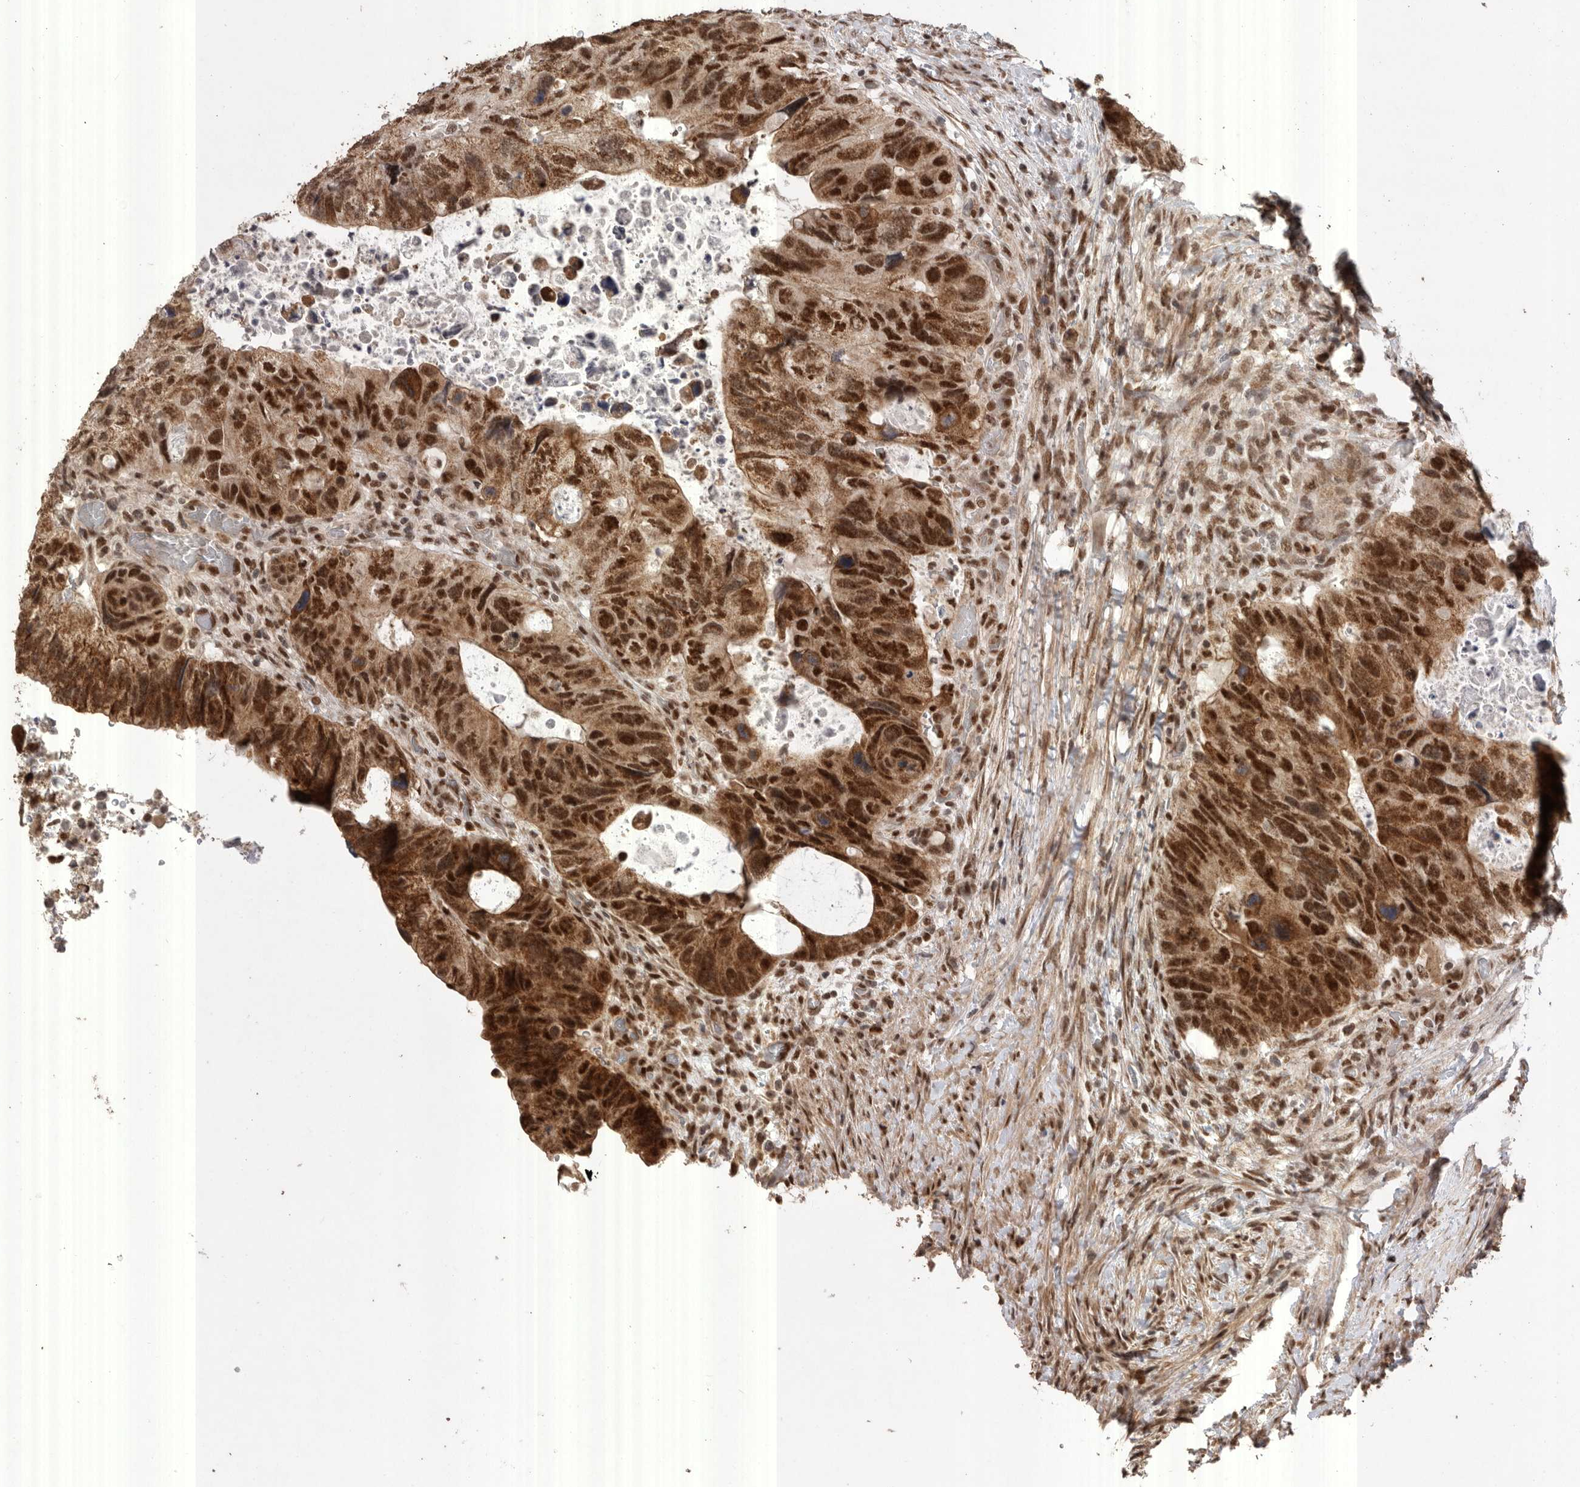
{"staining": {"intensity": "strong", "quantity": ">75%", "location": "cytoplasmic/membranous,nuclear"}, "tissue": "colorectal cancer", "cell_type": "Tumor cells", "image_type": "cancer", "snomed": [{"axis": "morphology", "description": "Adenocarcinoma, NOS"}, {"axis": "topography", "description": "Rectum"}], "caption": "There is high levels of strong cytoplasmic/membranous and nuclear expression in tumor cells of adenocarcinoma (colorectal), as demonstrated by immunohistochemical staining (brown color).", "gene": "PPP1R10", "patient": {"sex": "male", "age": 59}}